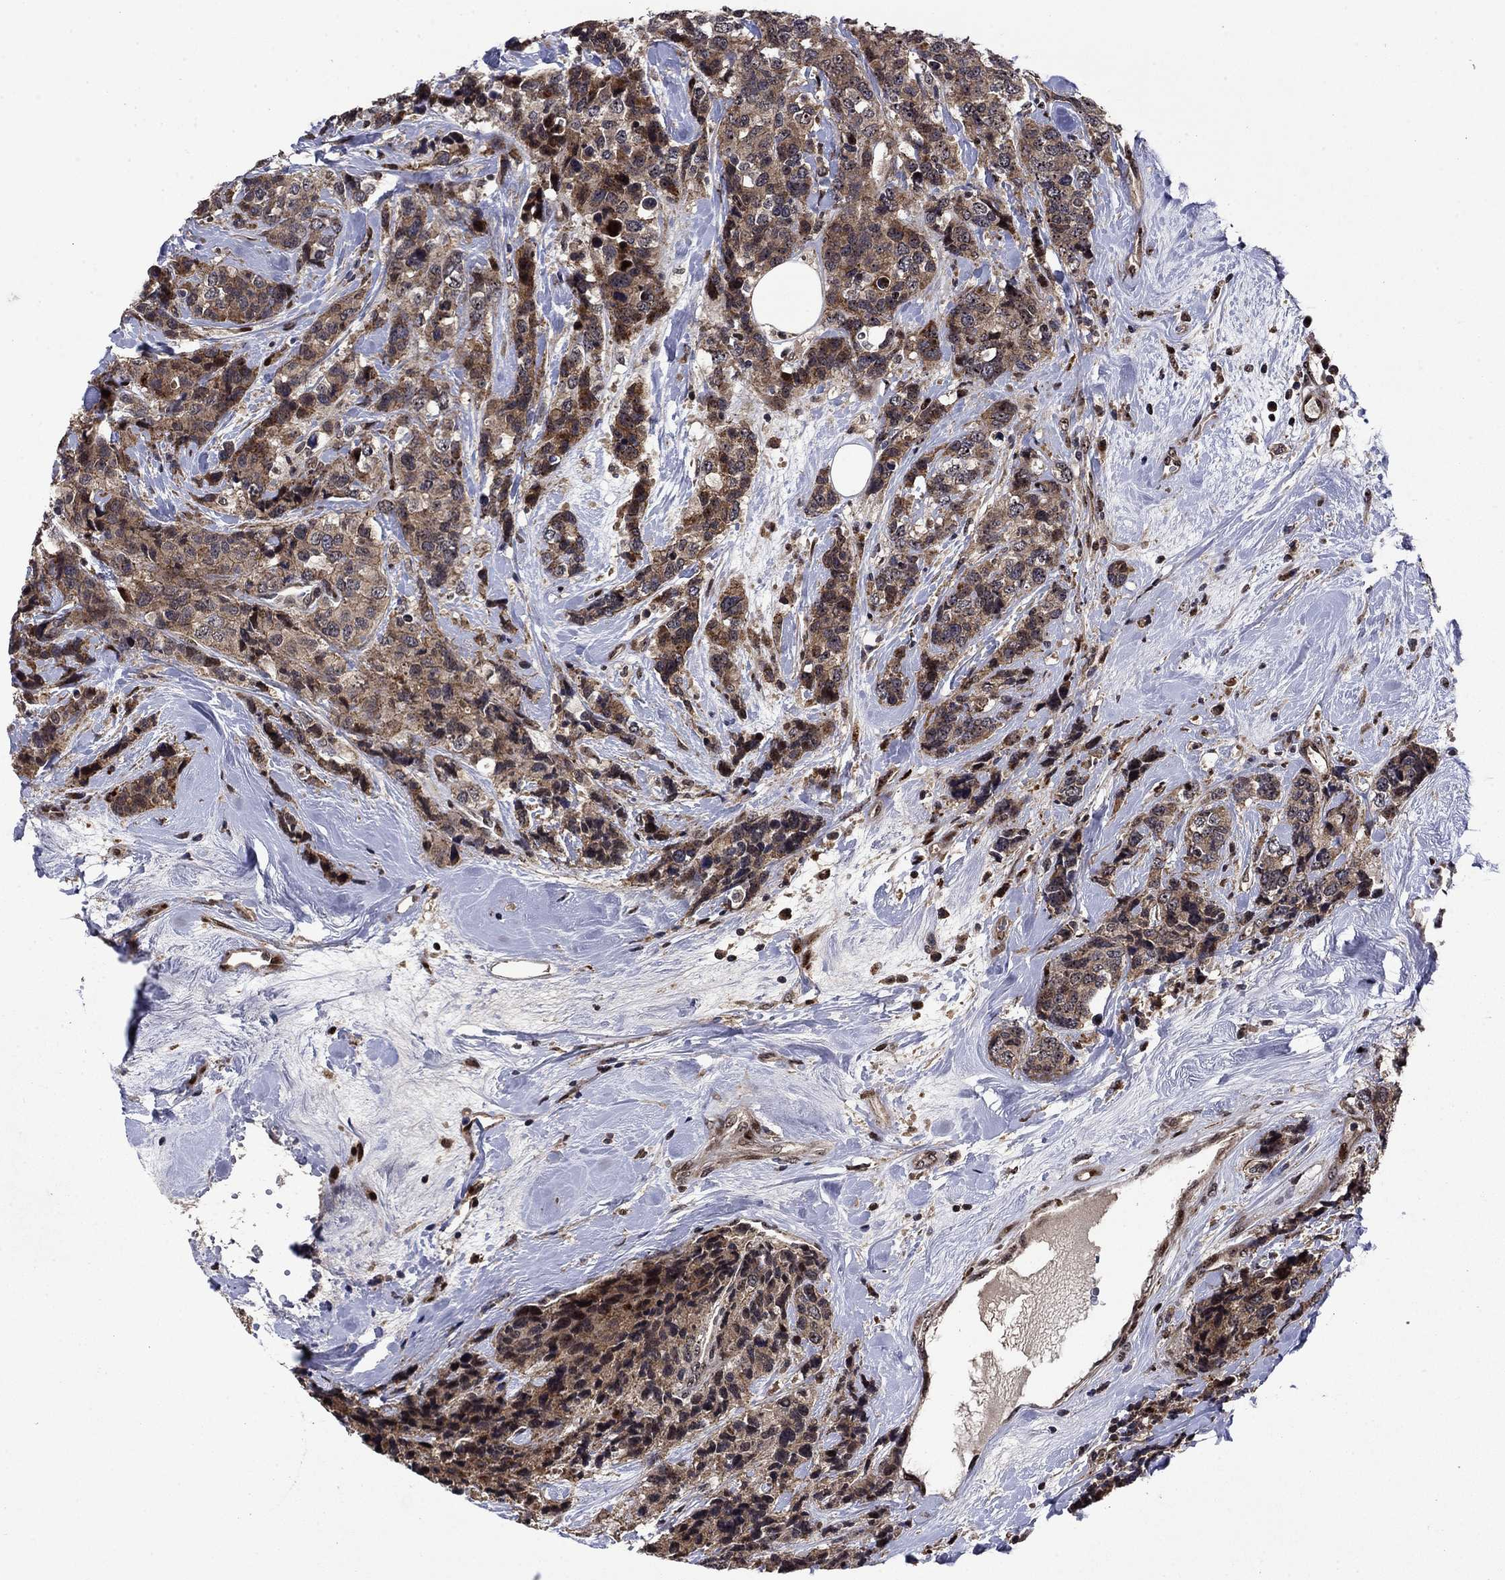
{"staining": {"intensity": "moderate", "quantity": "<25%", "location": "cytoplasmic/membranous"}, "tissue": "breast cancer", "cell_type": "Tumor cells", "image_type": "cancer", "snomed": [{"axis": "morphology", "description": "Lobular carcinoma"}, {"axis": "topography", "description": "Breast"}], "caption": "Tumor cells display low levels of moderate cytoplasmic/membranous positivity in about <25% of cells in breast lobular carcinoma. Immunohistochemistry (ihc) stains the protein in brown and the nuclei are stained blue.", "gene": "AGTPBP1", "patient": {"sex": "female", "age": 59}}